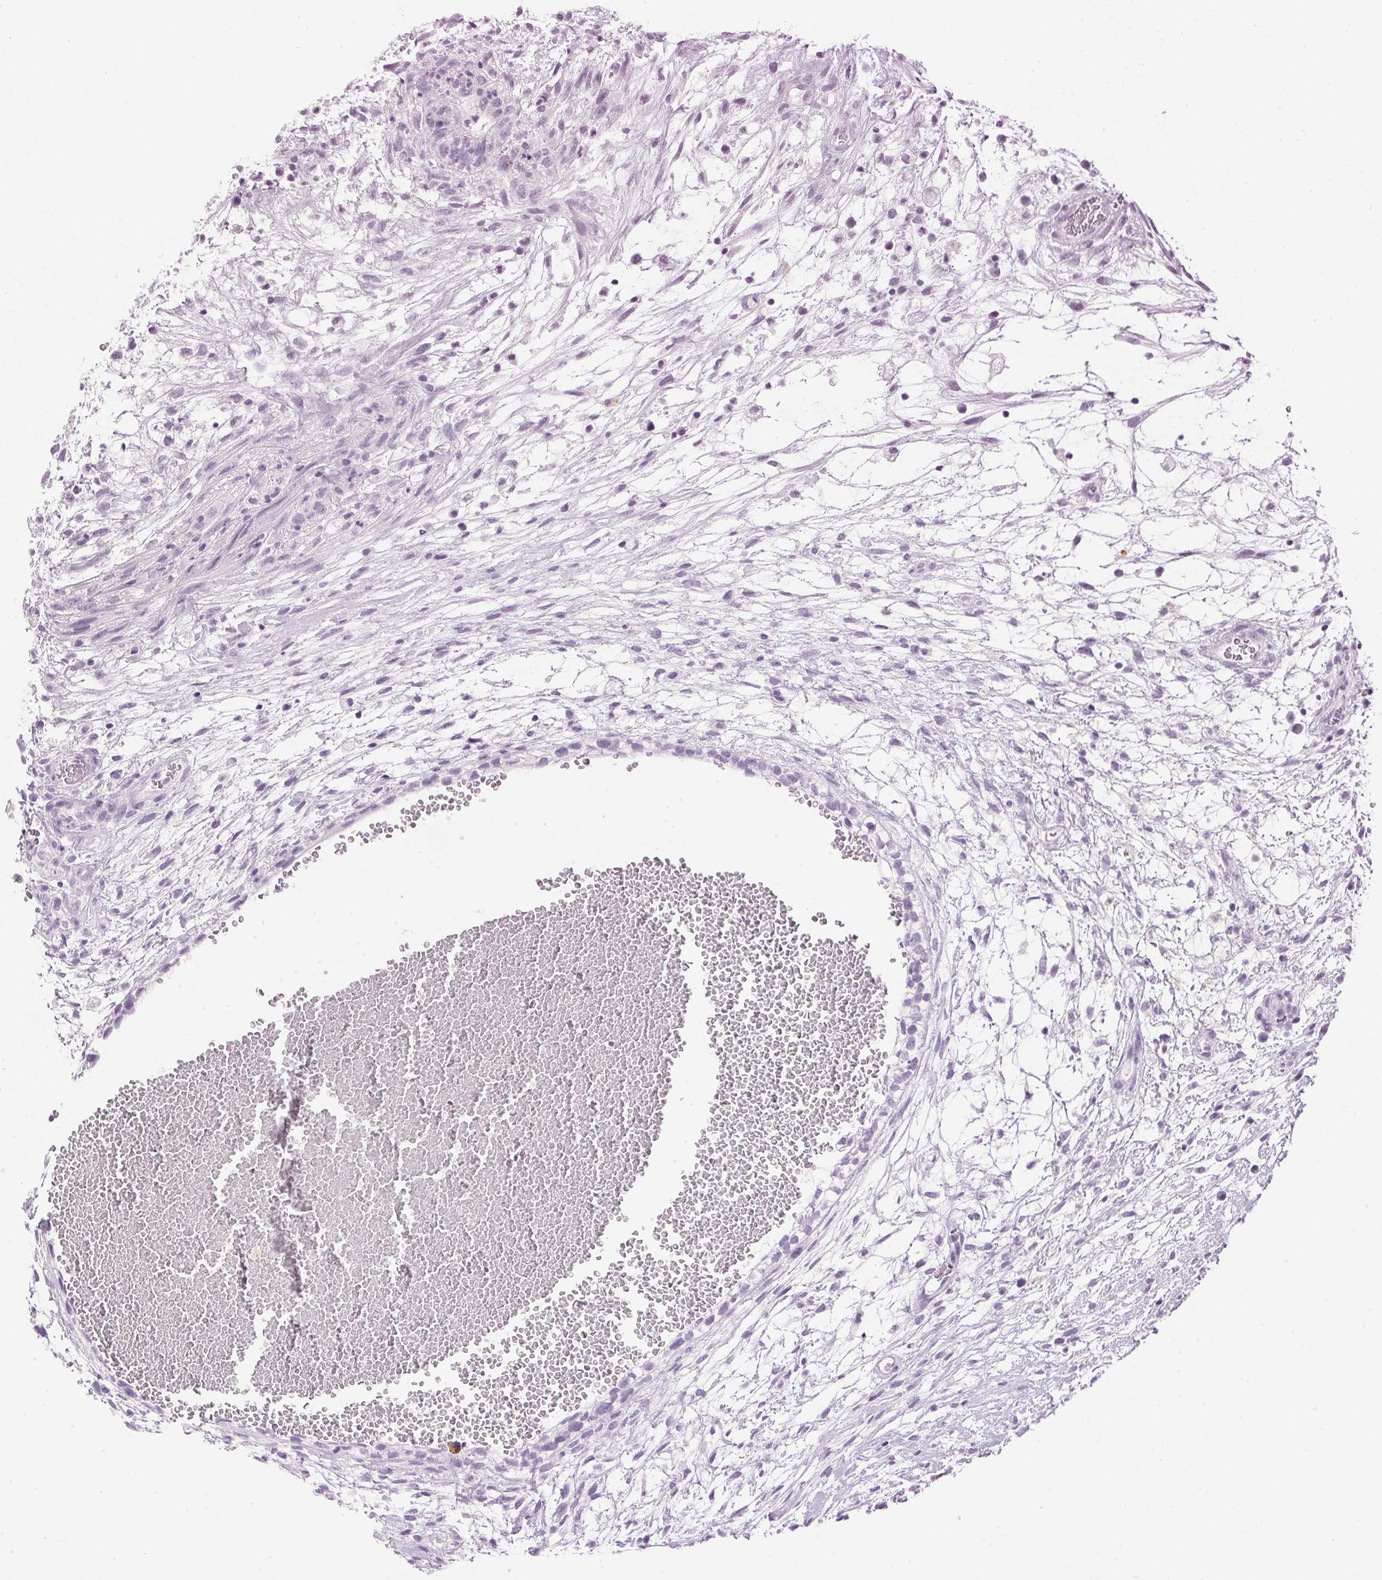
{"staining": {"intensity": "negative", "quantity": "none", "location": "none"}, "tissue": "testis cancer", "cell_type": "Tumor cells", "image_type": "cancer", "snomed": [{"axis": "morphology", "description": "Normal tissue, NOS"}, {"axis": "morphology", "description": "Carcinoma, Embryonal, NOS"}, {"axis": "topography", "description": "Testis"}], "caption": "The photomicrograph demonstrates no significant staining in tumor cells of testis cancer (embryonal carcinoma). (IHC, brightfield microscopy, high magnification).", "gene": "SP7", "patient": {"sex": "male", "age": 32}}